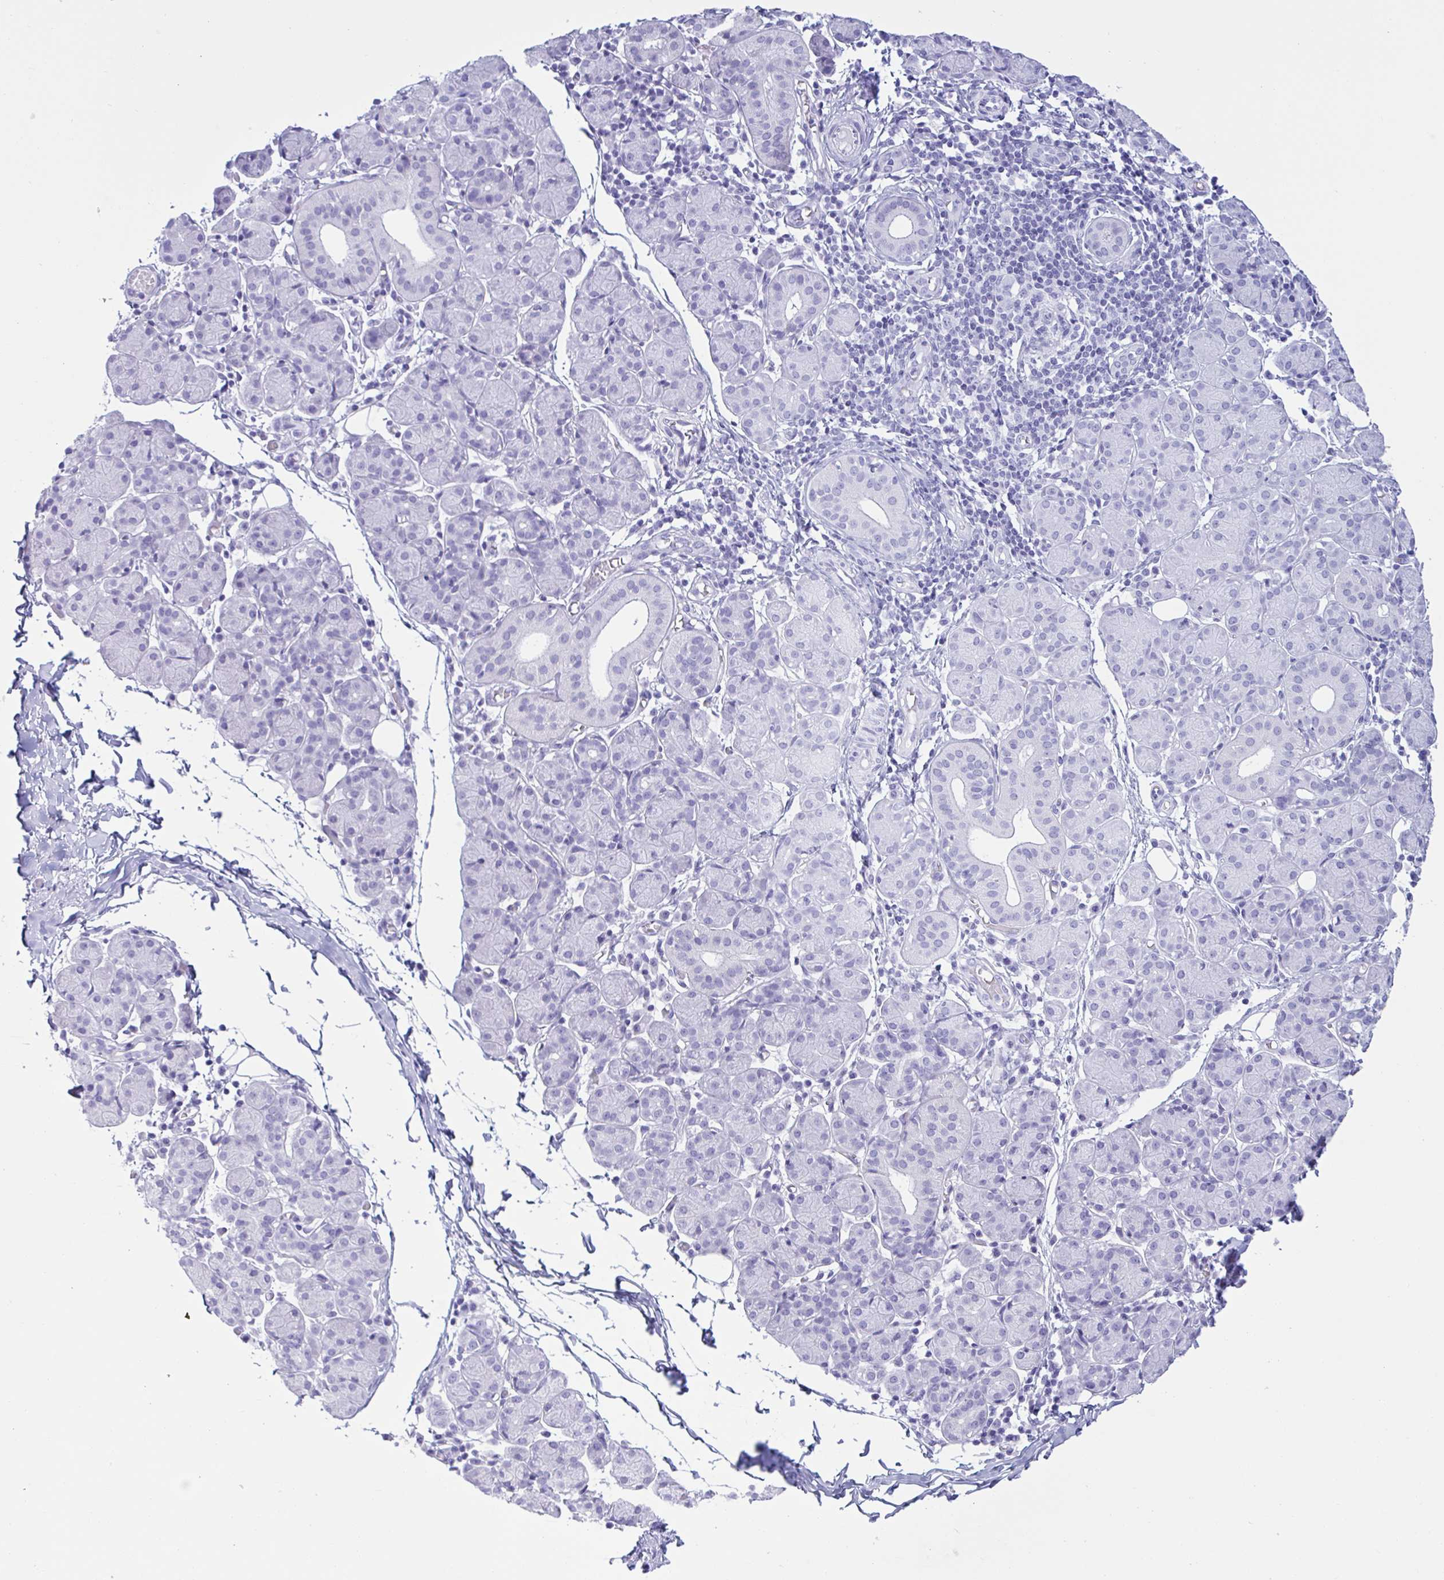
{"staining": {"intensity": "negative", "quantity": "none", "location": "none"}, "tissue": "salivary gland", "cell_type": "Glandular cells", "image_type": "normal", "snomed": [{"axis": "morphology", "description": "Normal tissue, NOS"}, {"axis": "morphology", "description": "Inflammation, NOS"}, {"axis": "topography", "description": "Lymph node"}, {"axis": "topography", "description": "Salivary gland"}], "caption": "Immunohistochemical staining of normal salivary gland demonstrates no significant positivity in glandular cells.", "gene": "MRGPRG", "patient": {"sex": "male", "age": 3}}